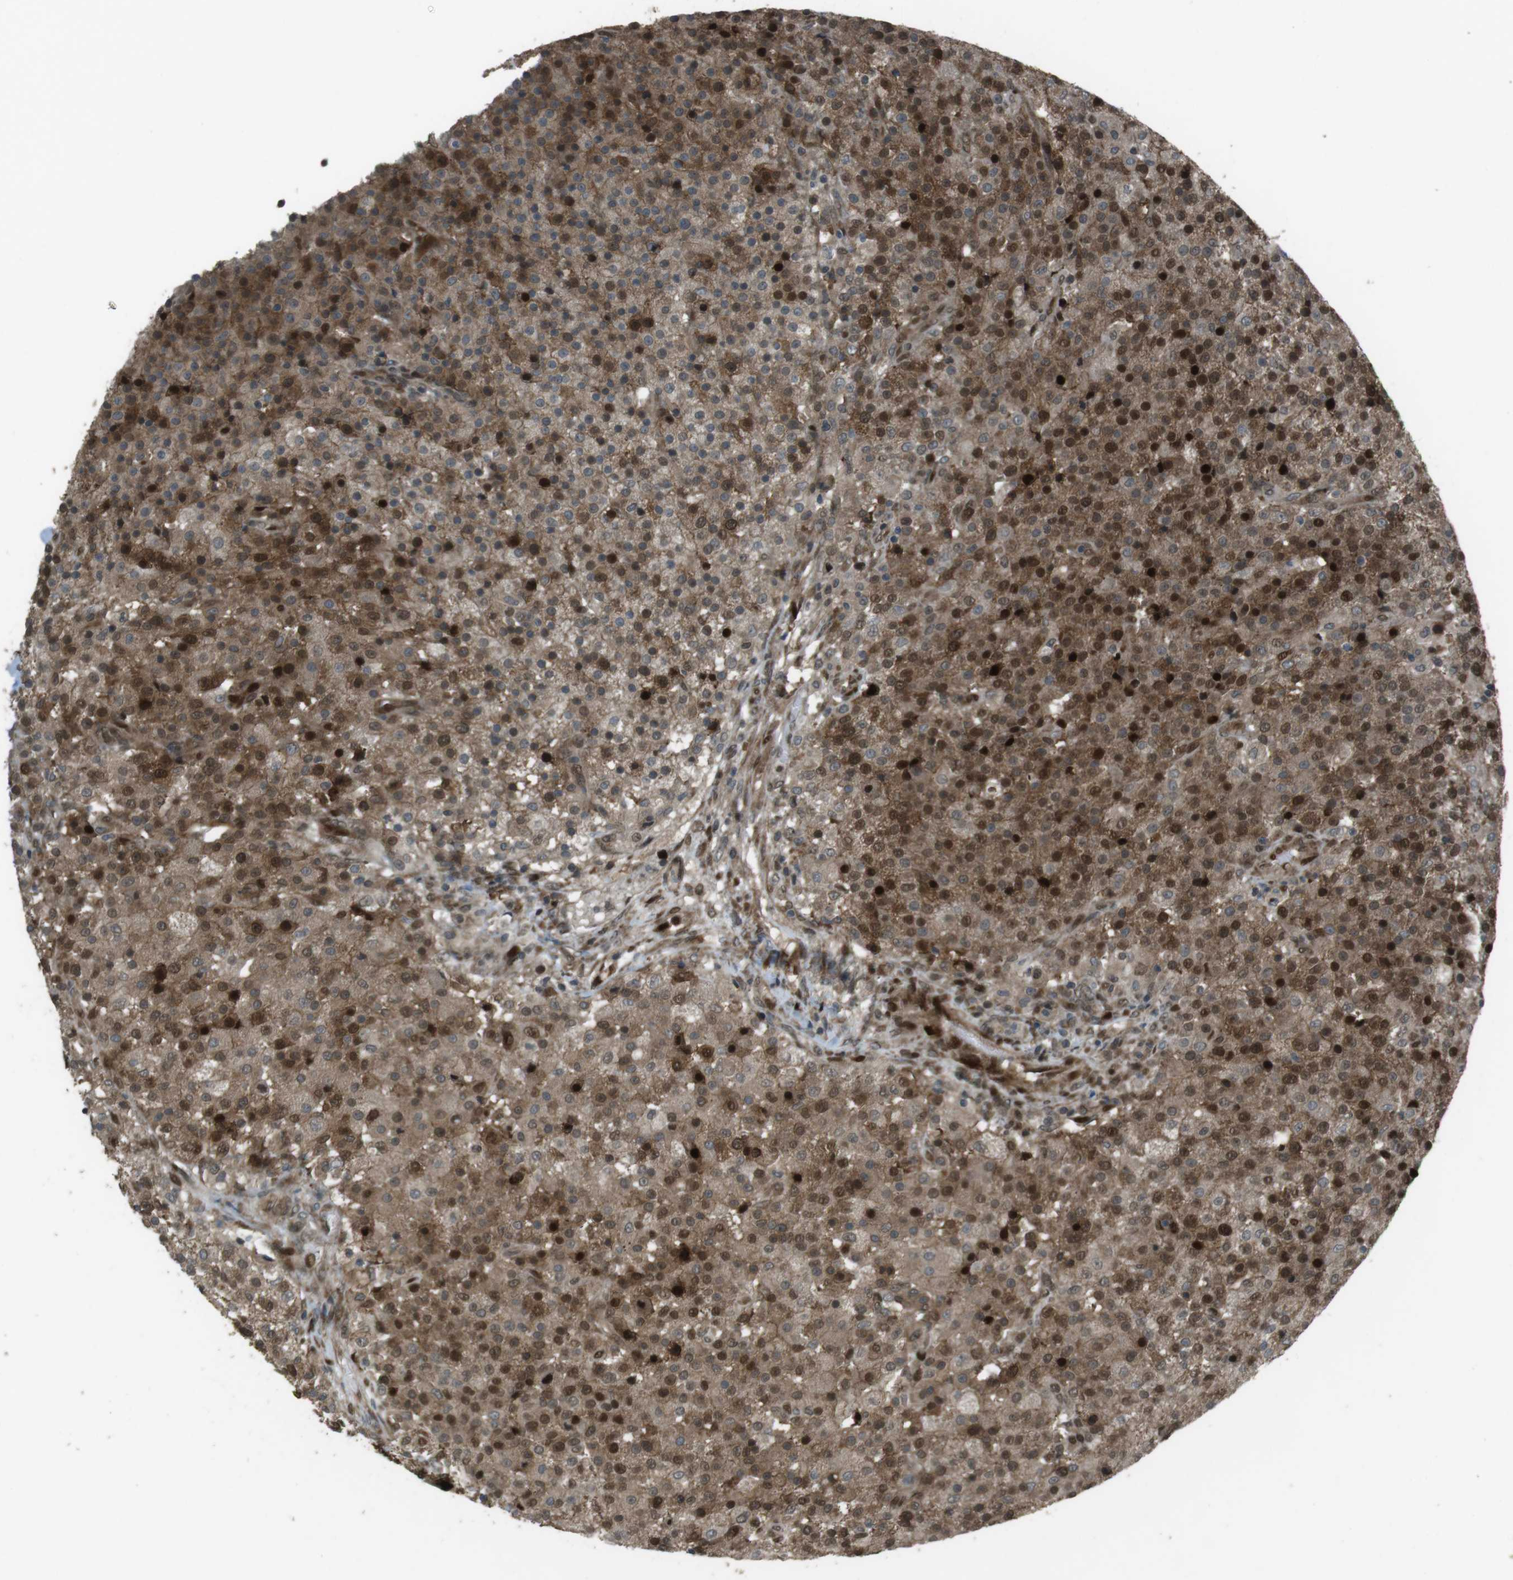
{"staining": {"intensity": "strong", "quantity": ">75%", "location": "cytoplasmic/membranous,nuclear"}, "tissue": "testis cancer", "cell_type": "Tumor cells", "image_type": "cancer", "snomed": [{"axis": "morphology", "description": "Seminoma, NOS"}, {"axis": "topography", "description": "Testis"}], "caption": "Immunohistochemical staining of seminoma (testis) displays strong cytoplasmic/membranous and nuclear protein staining in approximately >75% of tumor cells.", "gene": "ZNF330", "patient": {"sex": "male", "age": 59}}